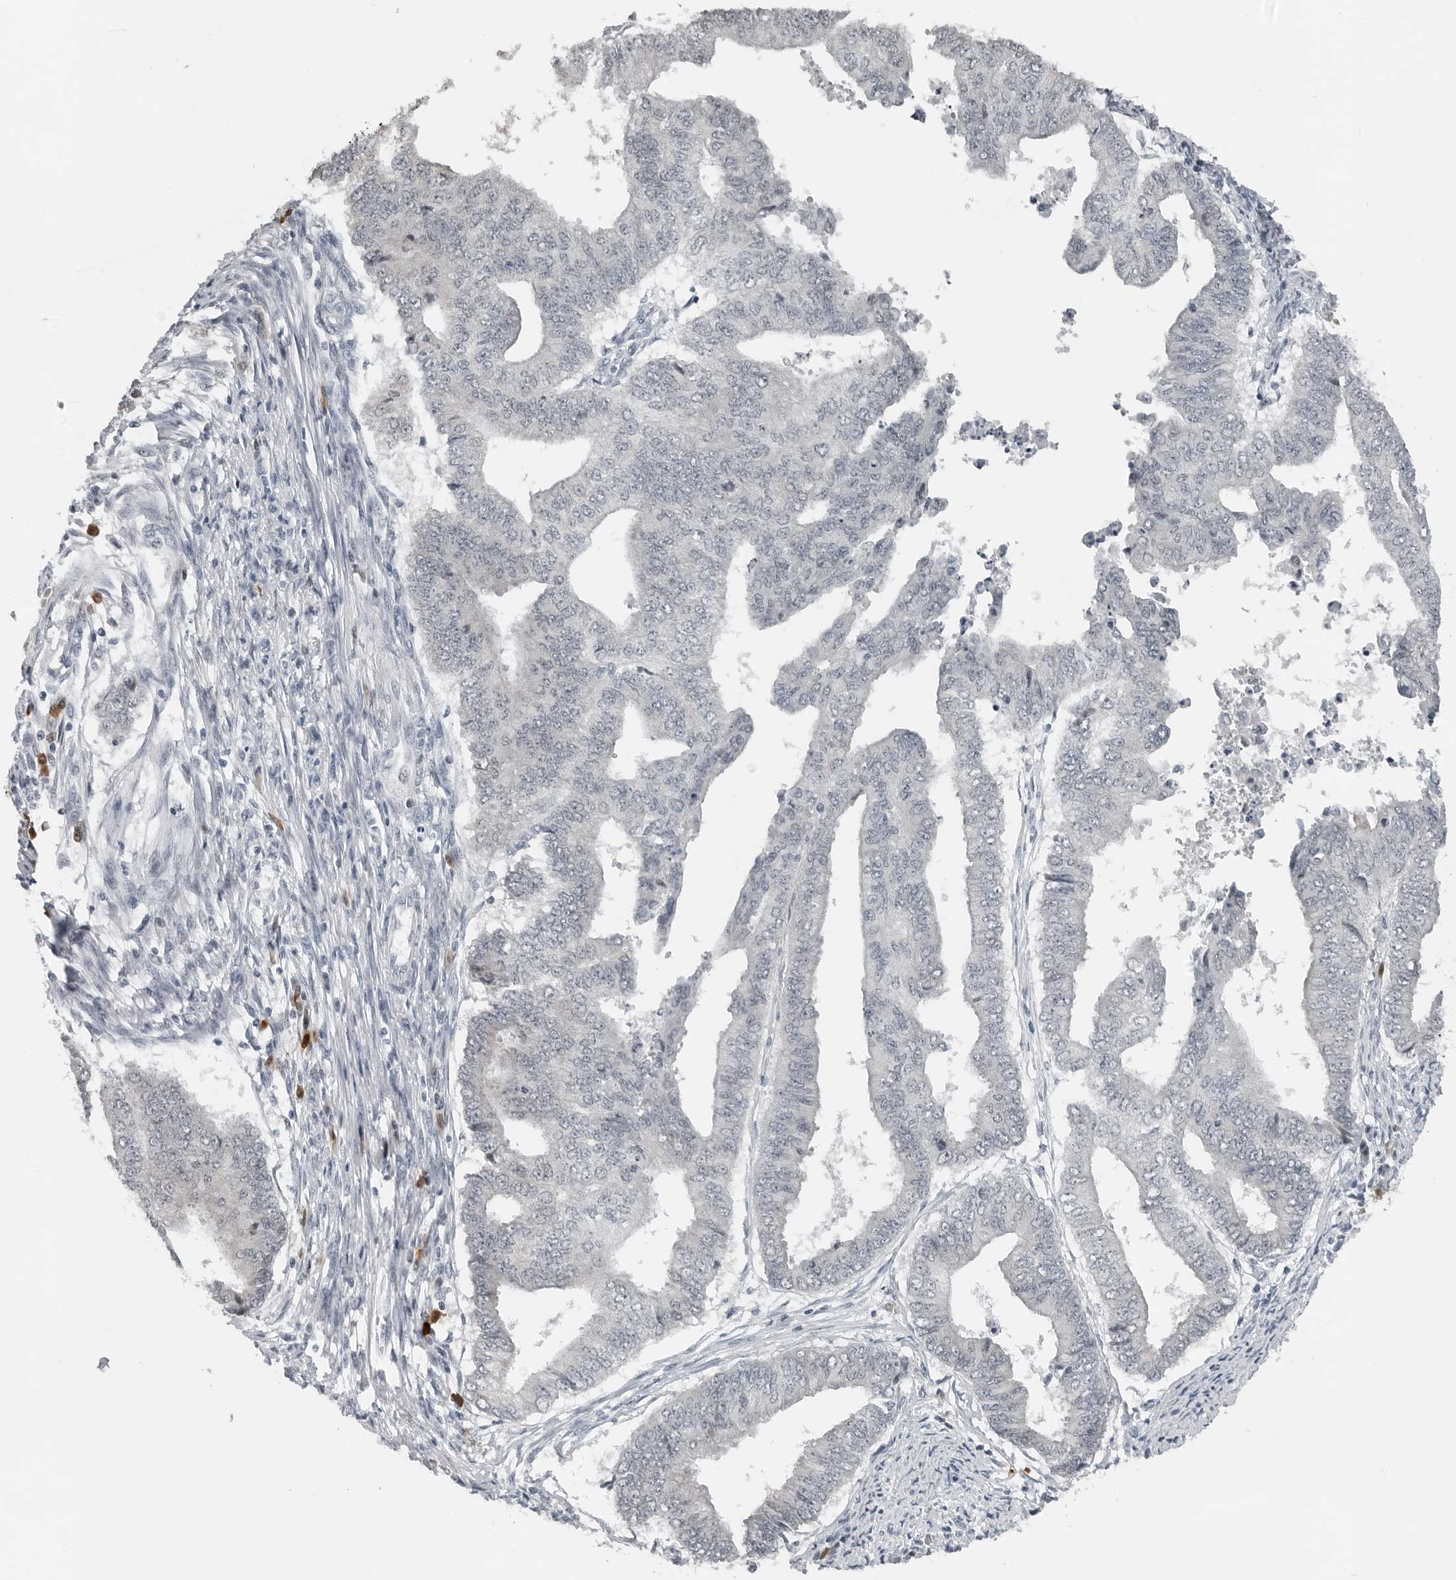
{"staining": {"intensity": "negative", "quantity": "none", "location": "none"}, "tissue": "endometrial cancer", "cell_type": "Tumor cells", "image_type": "cancer", "snomed": [{"axis": "morphology", "description": "Polyp, NOS"}, {"axis": "morphology", "description": "Adenocarcinoma, NOS"}, {"axis": "morphology", "description": "Adenoma, NOS"}, {"axis": "topography", "description": "Endometrium"}], "caption": "High magnification brightfield microscopy of endometrial adenocarcinoma stained with DAB (brown) and counterstained with hematoxylin (blue): tumor cells show no significant expression.", "gene": "PPP1R42", "patient": {"sex": "female", "age": 79}}